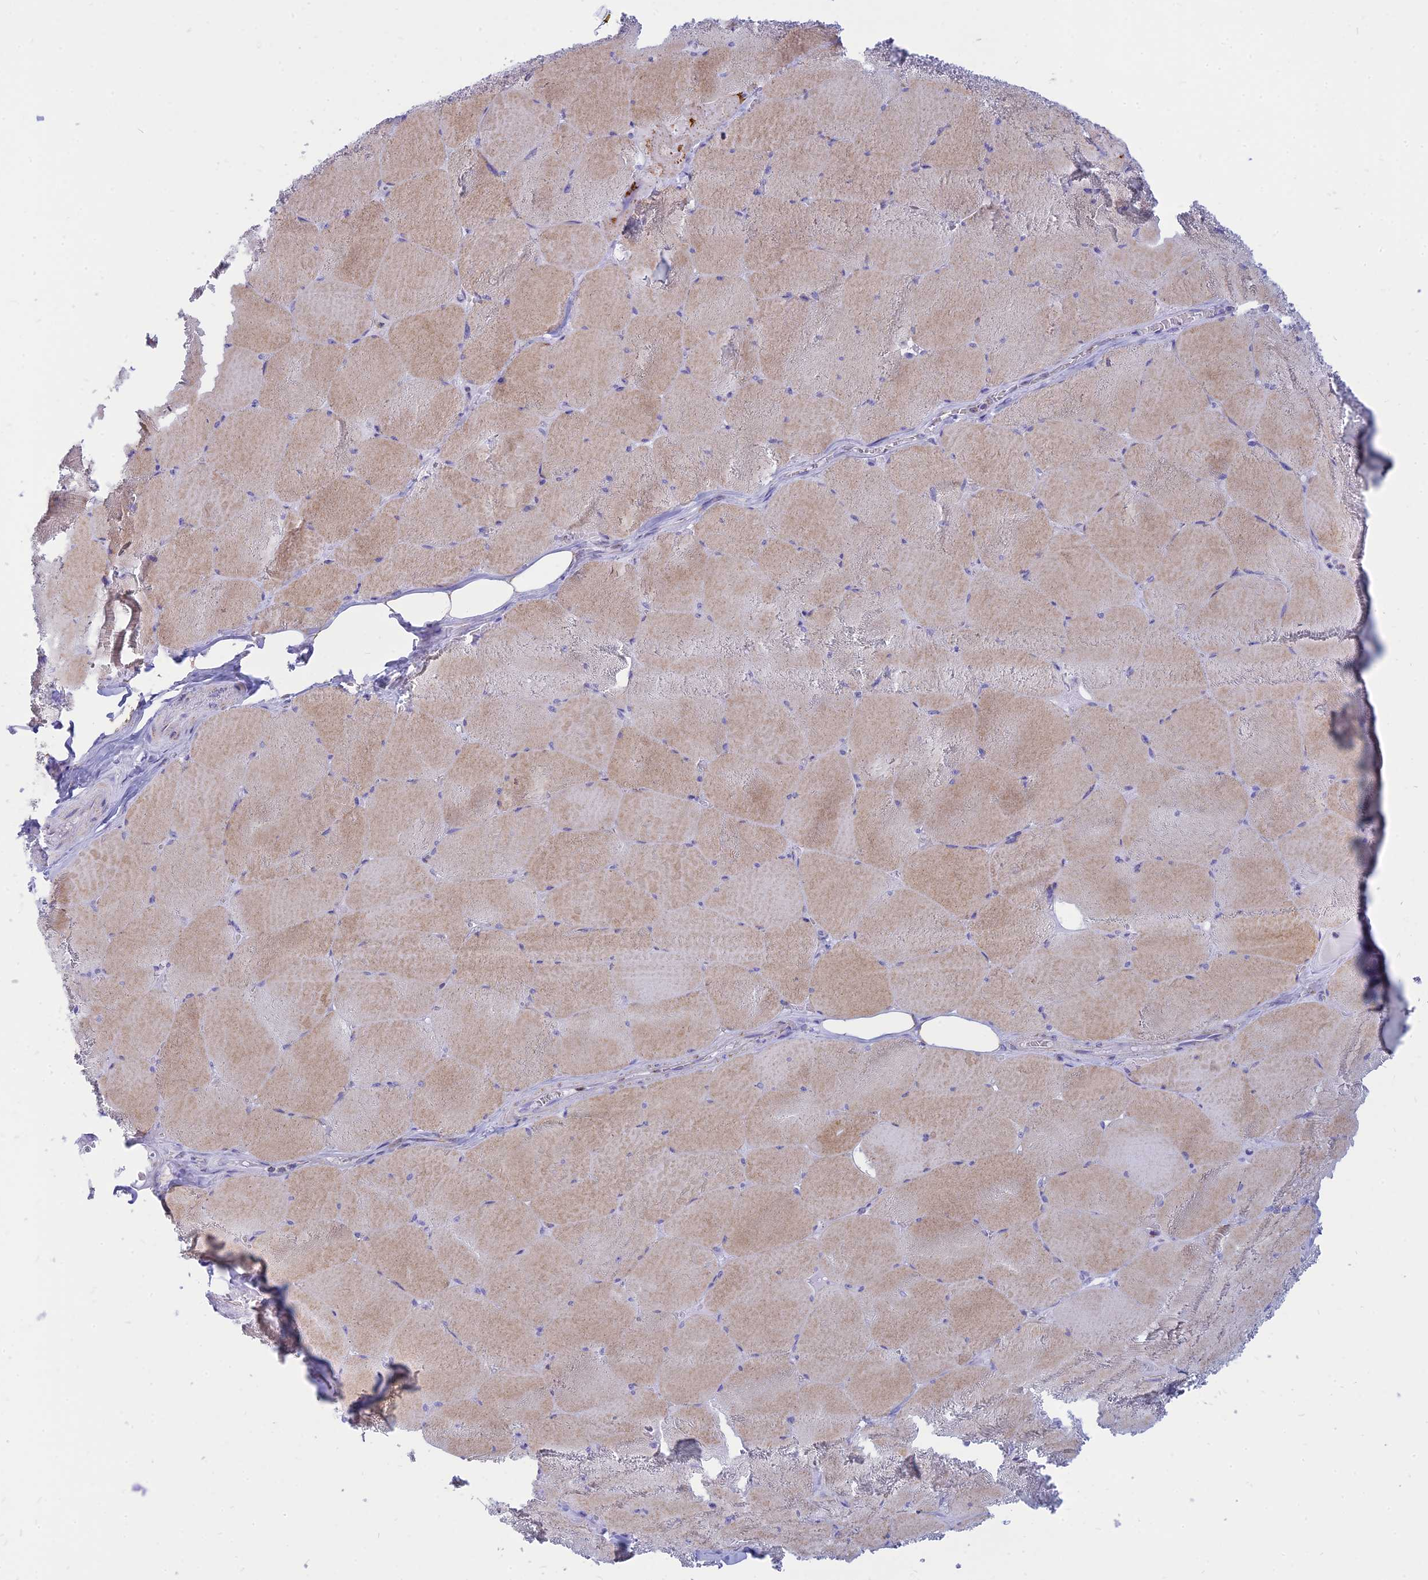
{"staining": {"intensity": "moderate", "quantity": ">75%", "location": "cytoplasmic/membranous"}, "tissue": "skeletal muscle", "cell_type": "Myocytes", "image_type": "normal", "snomed": [{"axis": "morphology", "description": "Normal tissue, NOS"}, {"axis": "topography", "description": "Skeletal muscle"}, {"axis": "topography", "description": "Head-Neck"}], "caption": "This photomicrograph reveals immunohistochemistry (IHC) staining of normal human skeletal muscle, with medium moderate cytoplasmic/membranous staining in about >75% of myocytes.", "gene": "PACC1", "patient": {"sex": "male", "age": 66}}